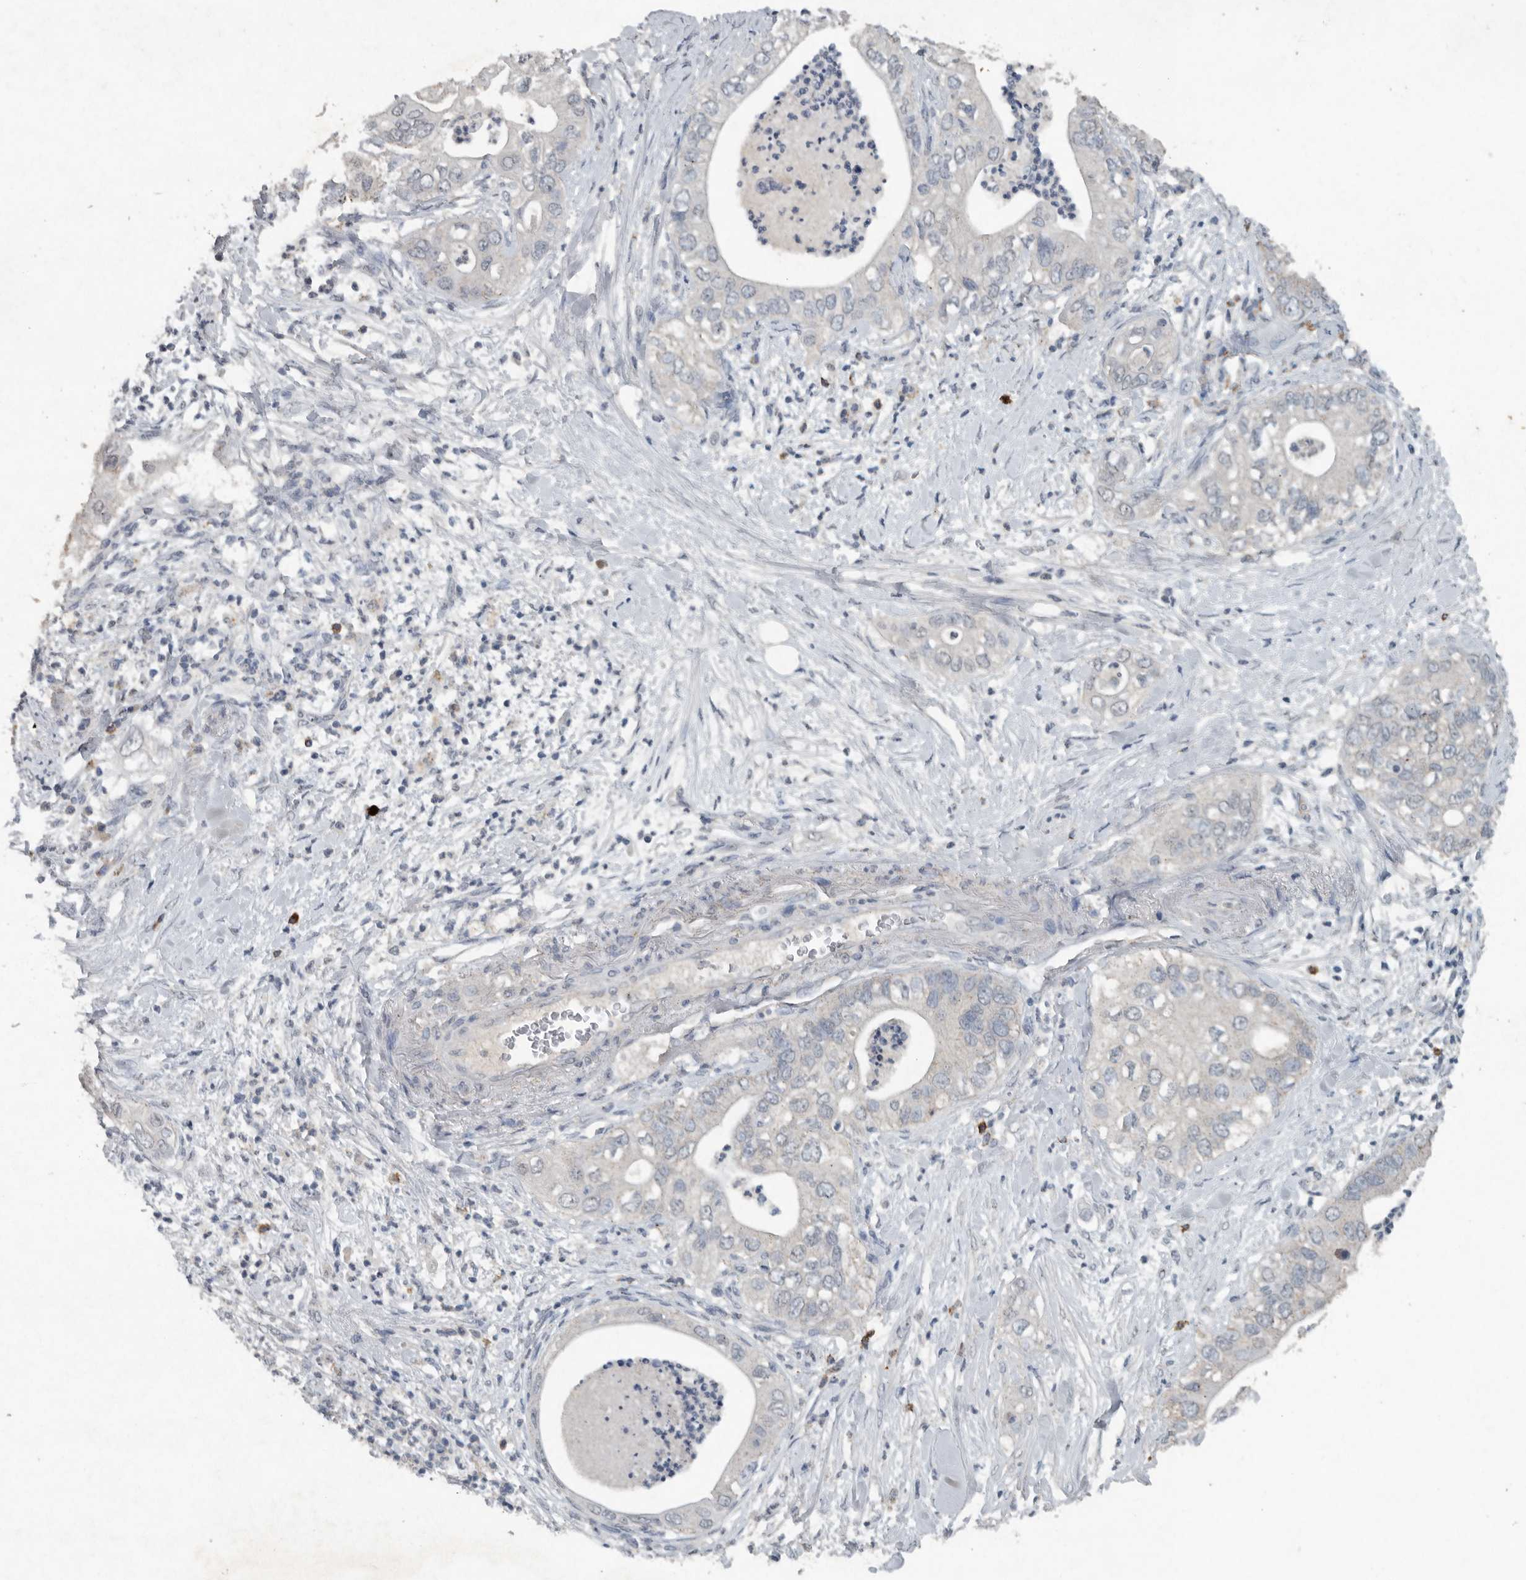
{"staining": {"intensity": "negative", "quantity": "none", "location": "none"}, "tissue": "pancreatic cancer", "cell_type": "Tumor cells", "image_type": "cancer", "snomed": [{"axis": "morphology", "description": "Adenocarcinoma, NOS"}, {"axis": "topography", "description": "Pancreas"}], "caption": "Tumor cells show no significant protein staining in pancreatic cancer.", "gene": "IL20", "patient": {"sex": "female", "age": 78}}